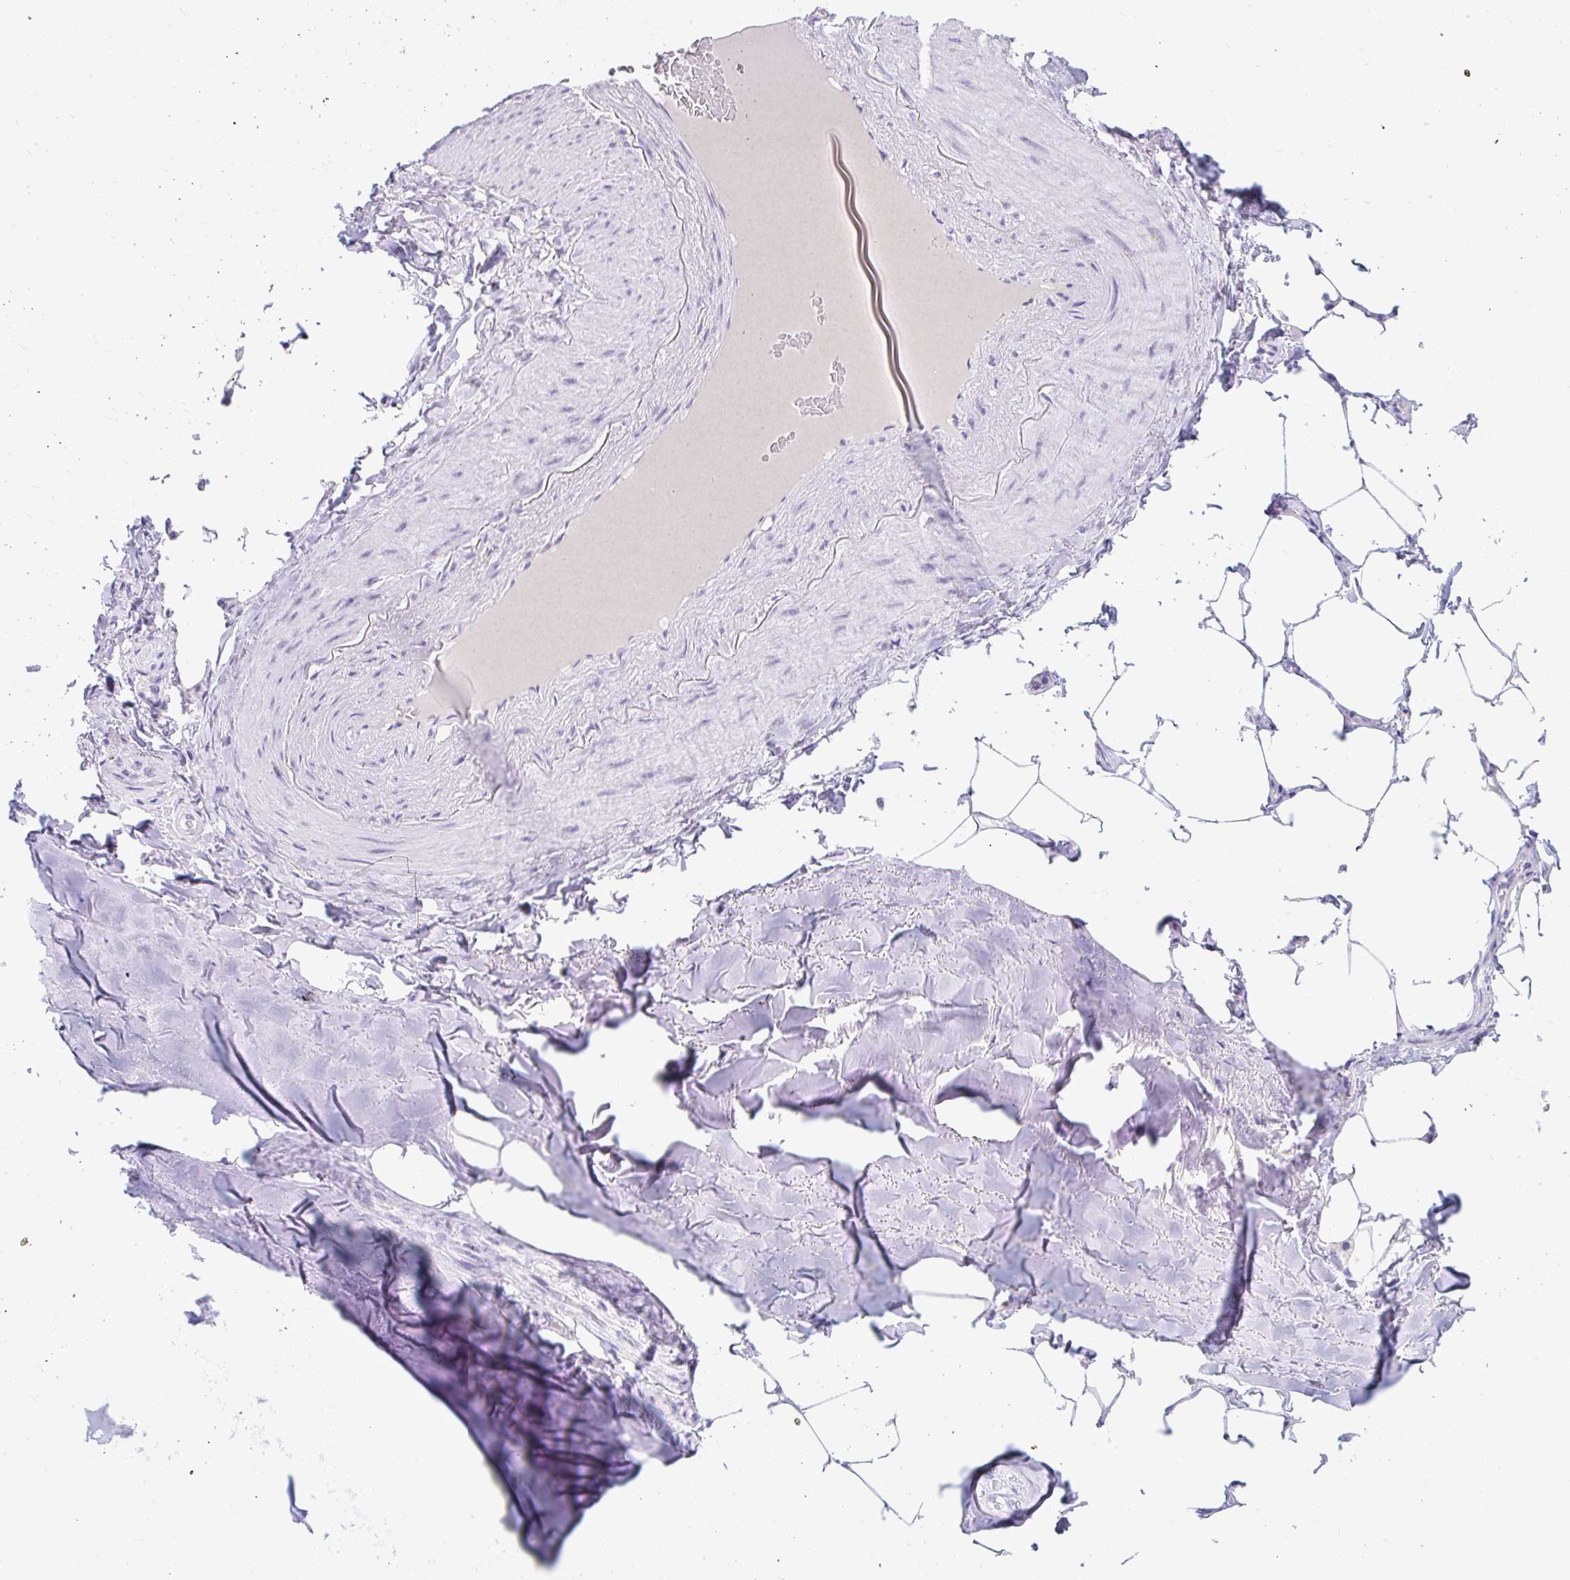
{"staining": {"intensity": "negative", "quantity": "none", "location": "none"}, "tissue": "adipose tissue", "cell_type": "Adipocytes", "image_type": "normal", "snomed": [{"axis": "morphology", "description": "Normal tissue, NOS"}, {"axis": "topography", "description": "Bronchus"}], "caption": "Adipocytes are negative for protein expression in benign human adipose tissue. (DAB (3,3'-diaminobenzidine) immunohistochemistry, high magnification).", "gene": "GOLGA8A", "patient": {"sex": "male", "age": 66}}